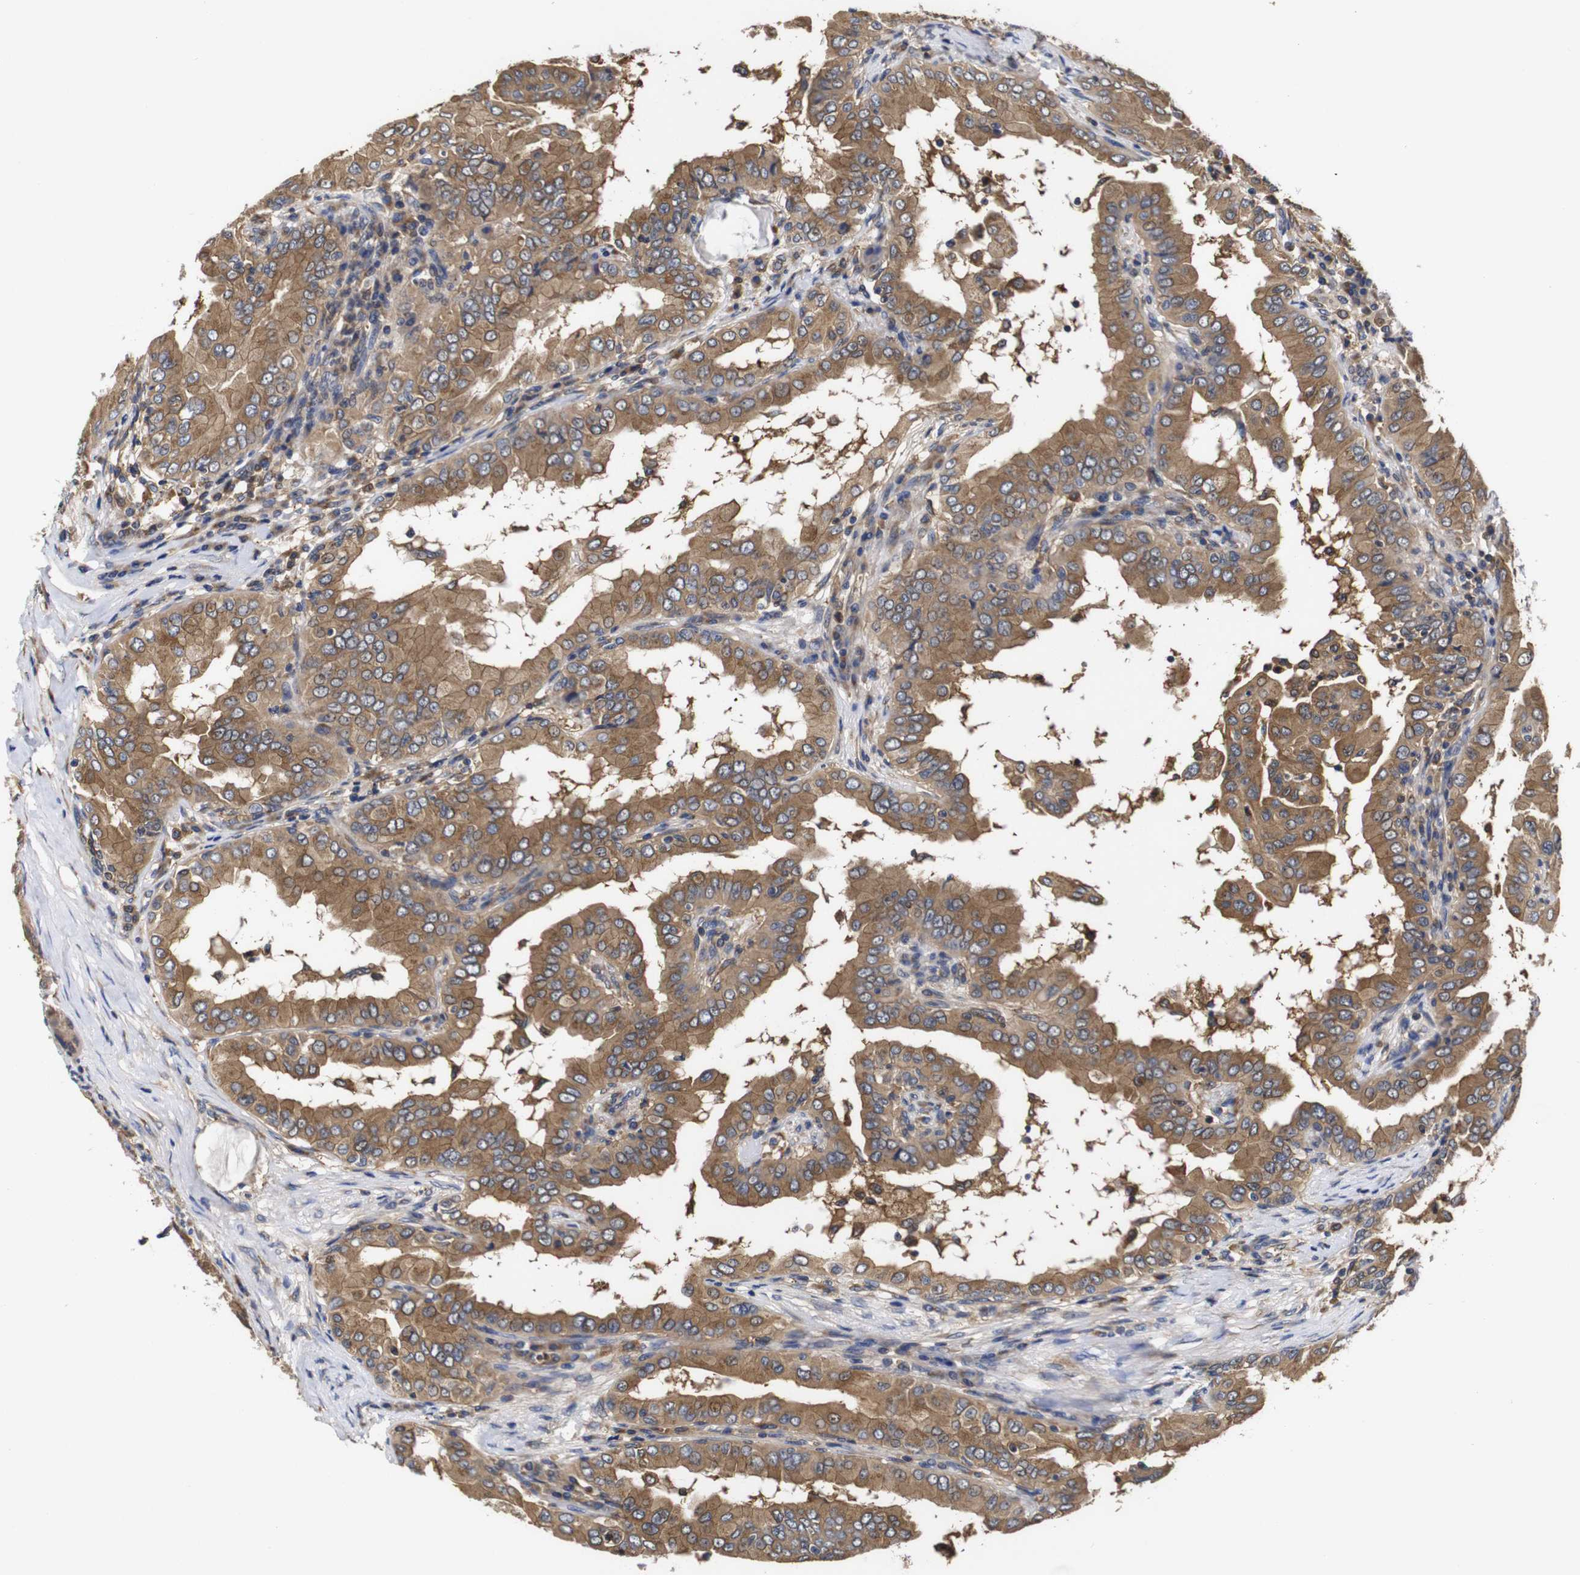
{"staining": {"intensity": "moderate", "quantity": ">75%", "location": "cytoplasmic/membranous"}, "tissue": "thyroid cancer", "cell_type": "Tumor cells", "image_type": "cancer", "snomed": [{"axis": "morphology", "description": "Papillary adenocarcinoma, NOS"}, {"axis": "topography", "description": "Thyroid gland"}], "caption": "A brown stain highlights moderate cytoplasmic/membranous staining of a protein in thyroid papillary adenocarcinoma tumor cells.", "gene": "LRRCC1", "patient": {"sex": "male", "age": 33}}